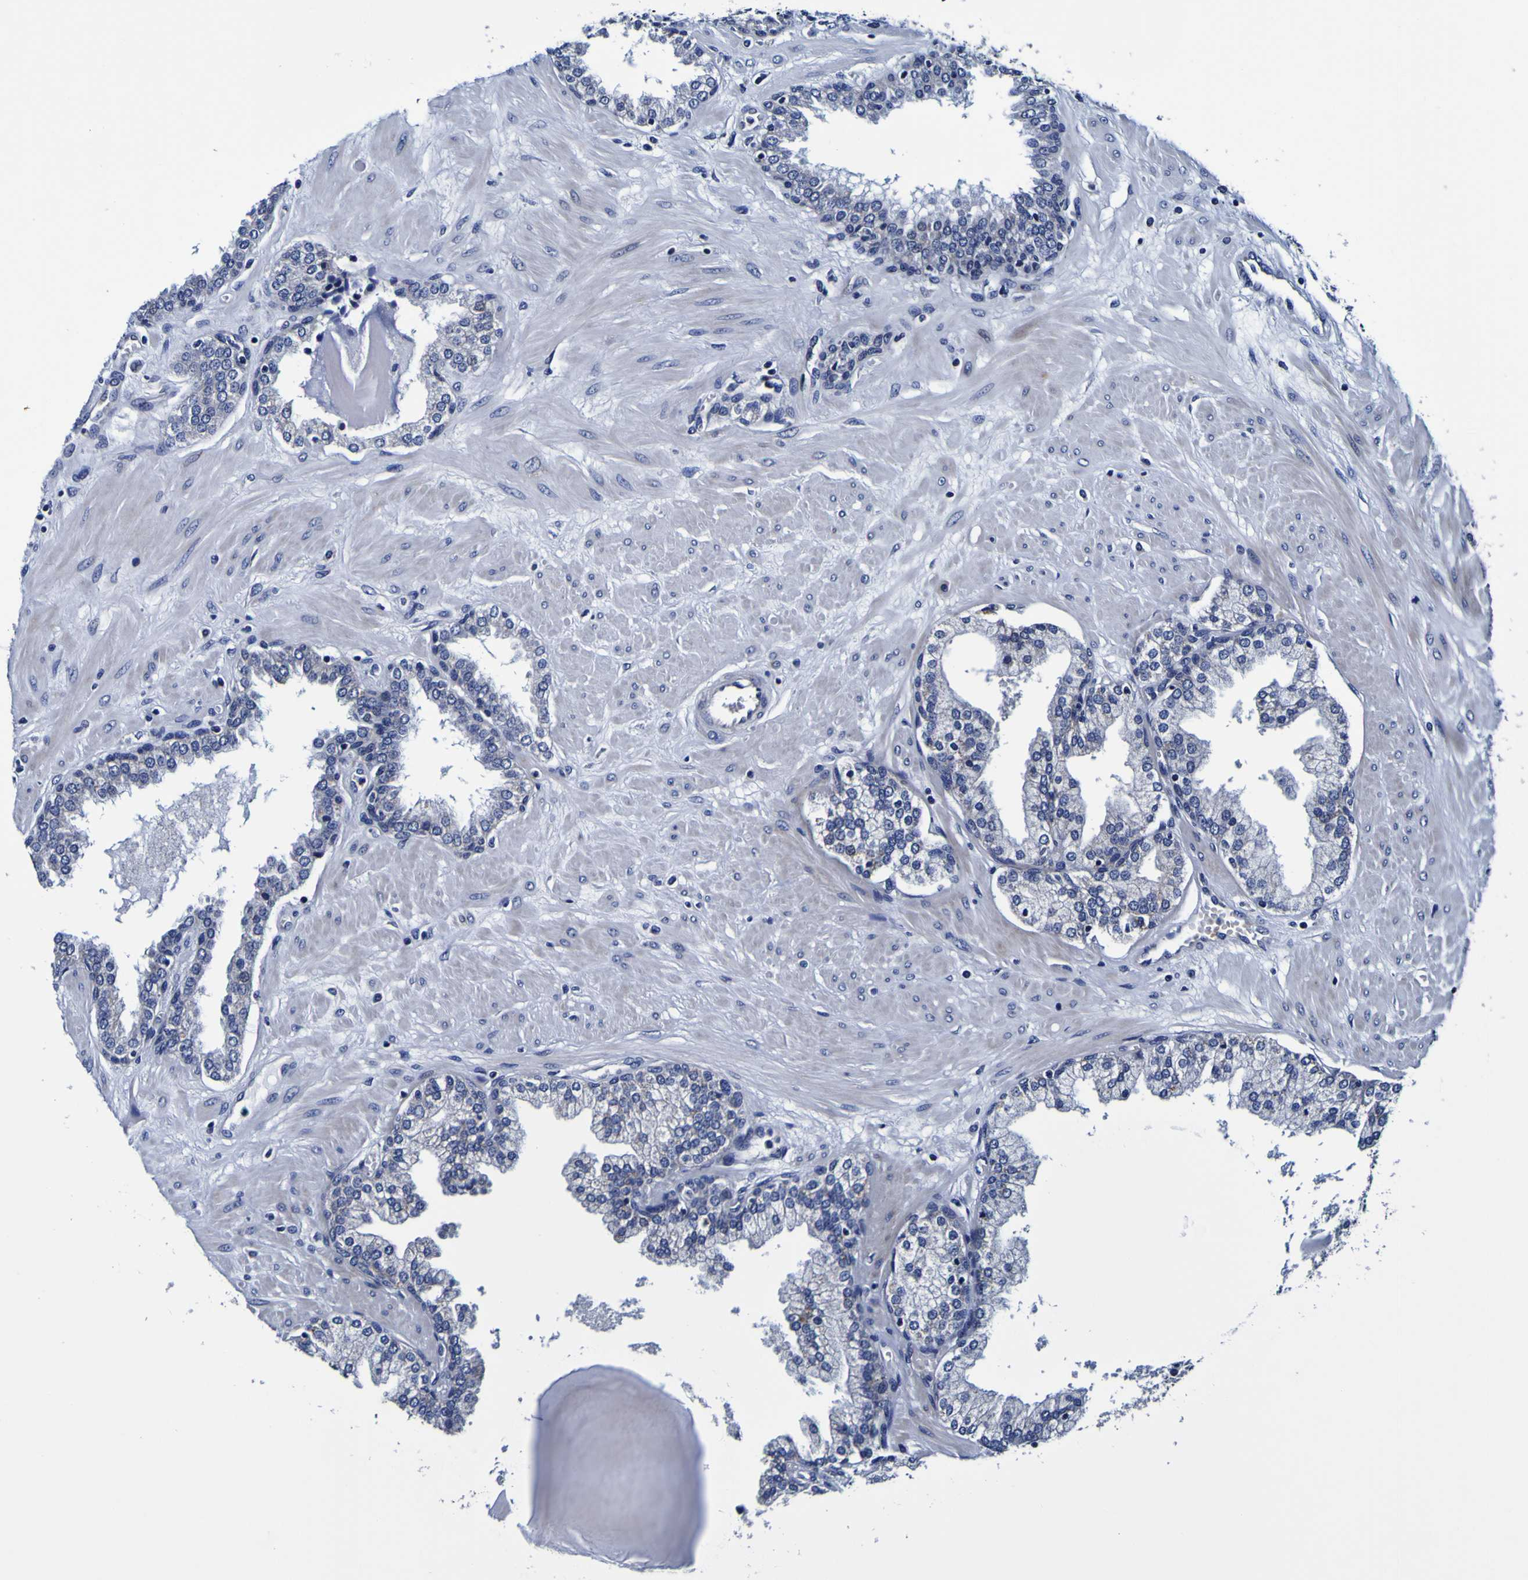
{"staining": {"intensity": "weak", "quantity": "<25%", "location": "cytoplasmic/membranous"}, "tissue": "prostate", "cell_type": "Glandular cells", "image_type": "normal", "snomed": [{"axis": "morphology", "description": "Normal tissue, NOS"}, {"axis": "topography", "description": "Prostate"}], "caption": "A photomicrograph of prostate stained for a protein demonstrates no brown staining in glandular cells. (DAB IHC with hematoxylin counter stain).", "gene": "PDLIM4", "patient": {"sex": "male", "age": 51}}